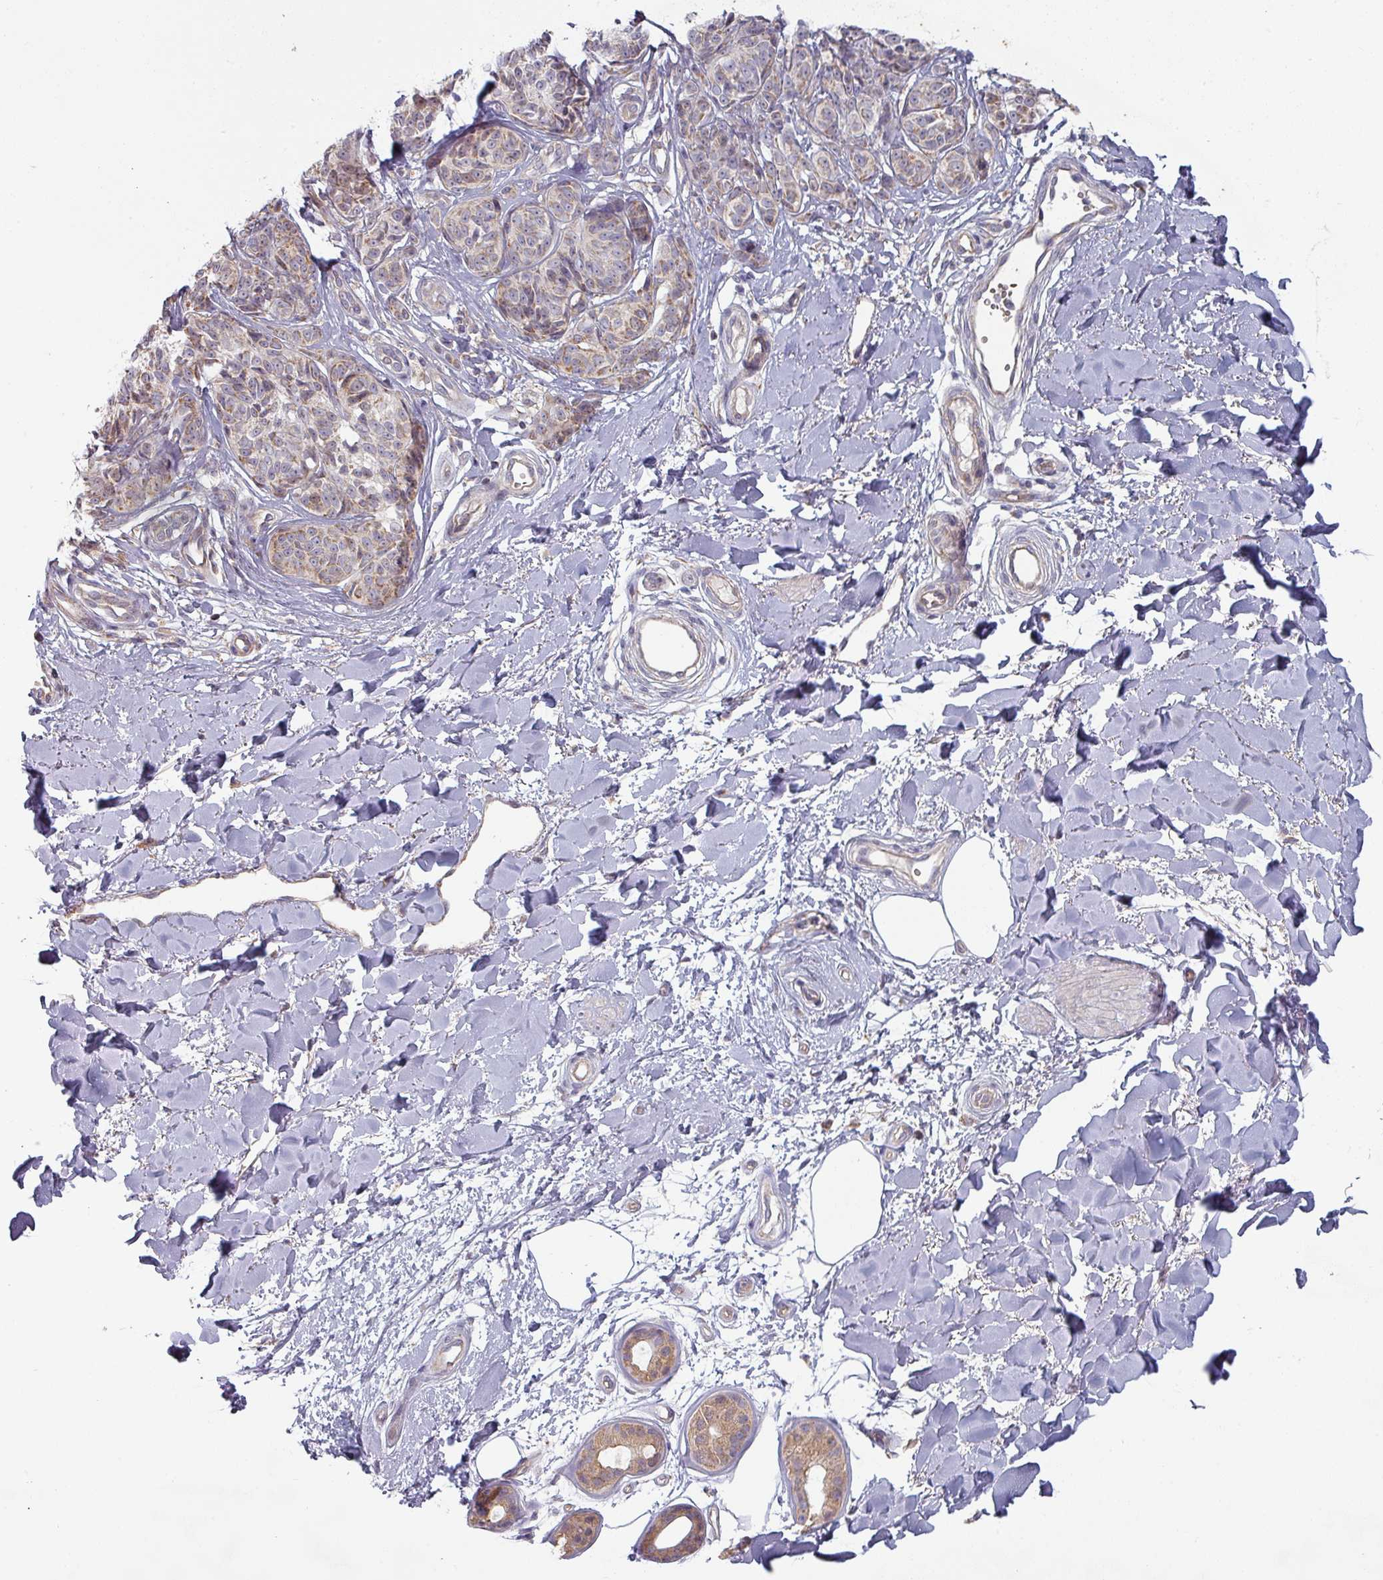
{"staining": {"intensity": "weak", "quantity": "25%-75%", "location": "cytoplasmic/membranous"}, "tissue": "melanoma", "cell_type": "Tumor cells", "image_type": "cancer", "snomed": [{"axis": "morphology", "description": "Malignant melanoma, NOS"}, {"axis": "topography", "description": "Skin"}], "caption": "Immunohistochemical staining of human melanoma reveals low levels of weak cytoplasmic/membranous protein staining in about 25%-75% of tumor cells. (Brightfield microscopy of DAB IHC at high magnification).", "gene": "PLEKHJ1", "patient": {"sex": "female", "age": 37}}